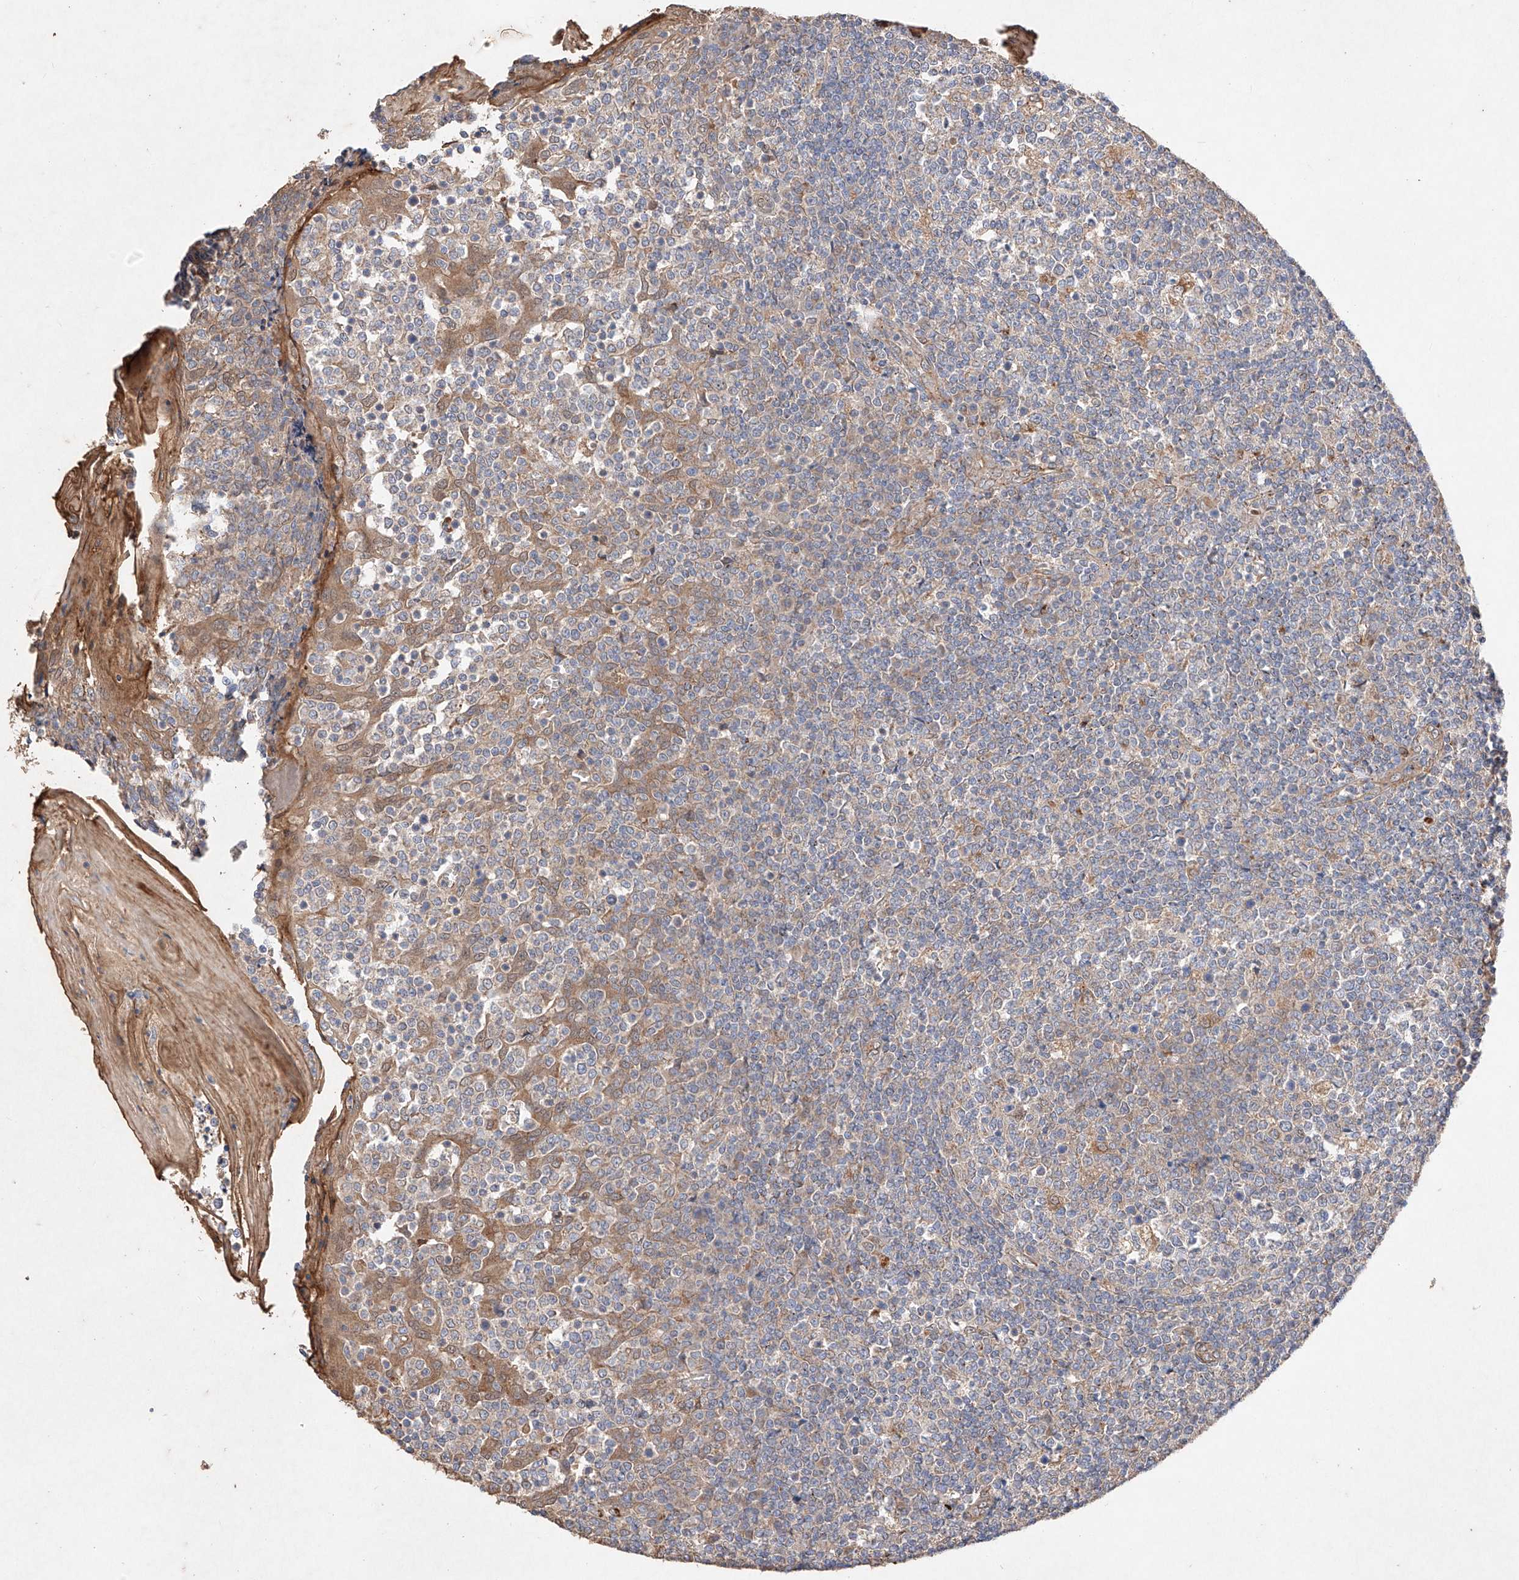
{"staining": {"intensity": "moderate", "quantity": "<25%", "location": "cytoplasmic/membranous"}, "tissue": "tonsil", "cell_type": "Germinal center cells", "image_type": "normal", "snomed": [{"axis": "morphology", "description": "Normal tissue, NOS"}, {"axis": "topography", "description": "Tonsil"}], "caption": "An IHC image of benign tissue is shown. Protein staining in brown labels moderate cytoplasmic/membranous positivity in tonsil within germinal center cells. The protein of interest is shown in brown color, while the nuclei are stained blue.", "gene": "C6orf62", "patient": {"sex": "female", "age": 19}}